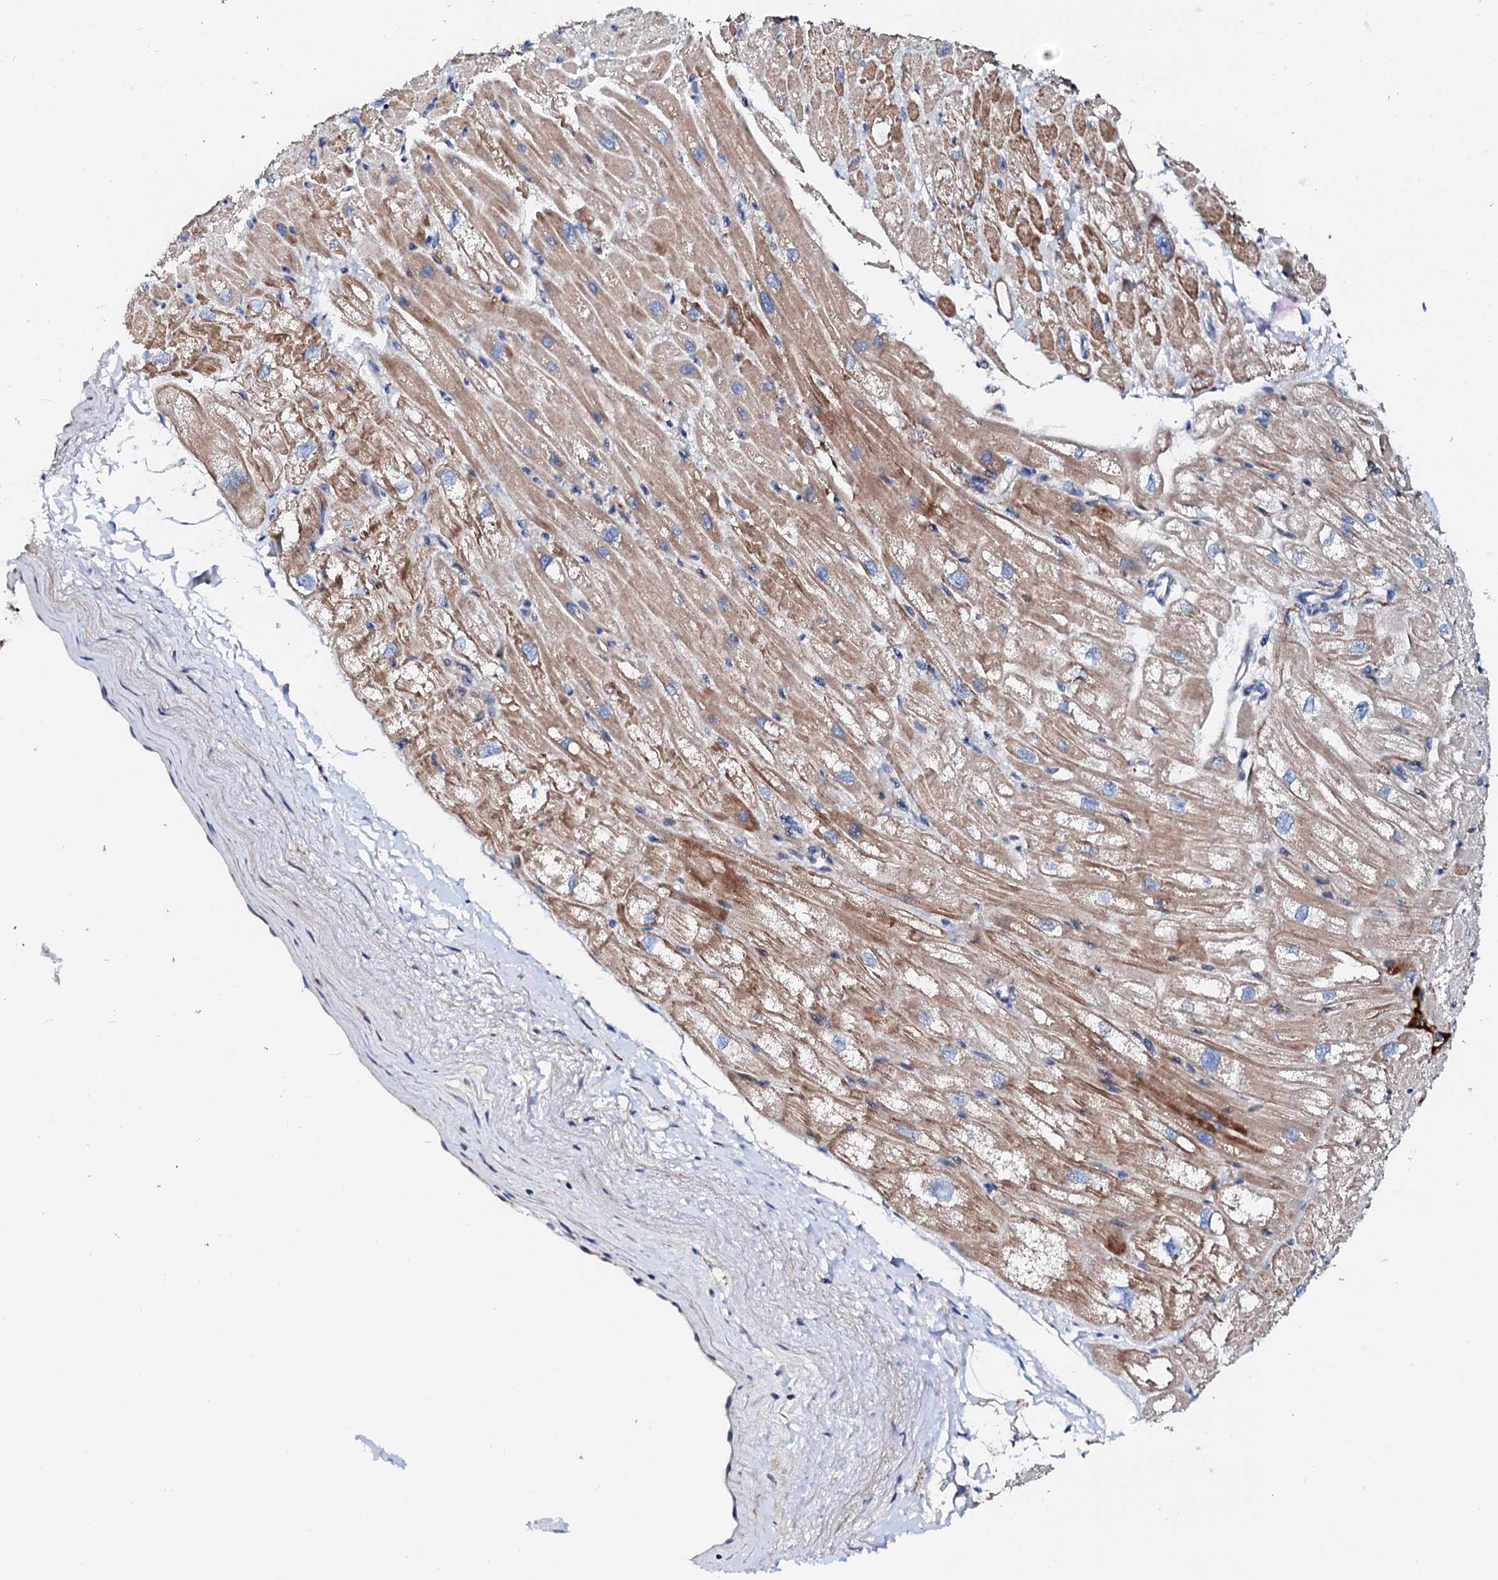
{"staining": {"intensity": "moderate", "quantity": ">75%", "location": "cytoplasmic/membranous"}, "tissue": "heart muscle", "cell_type": "Cardiomyocytes", "image_type": "normal", "snomed": [{"axis": "morphology", "description": "Normal tissue, NOS"}, {"axis": "topography", "description": "Heart"}], "caption": "A photomicrograph showing moderate cytoplasmic/membranous expression in about >75% of cardiomyocytes in benign heart muscle, as visualized by brown immunohistochemical staining.", "gene": "SLC10A7", "patient": {"sex": "male", "age": 50}}